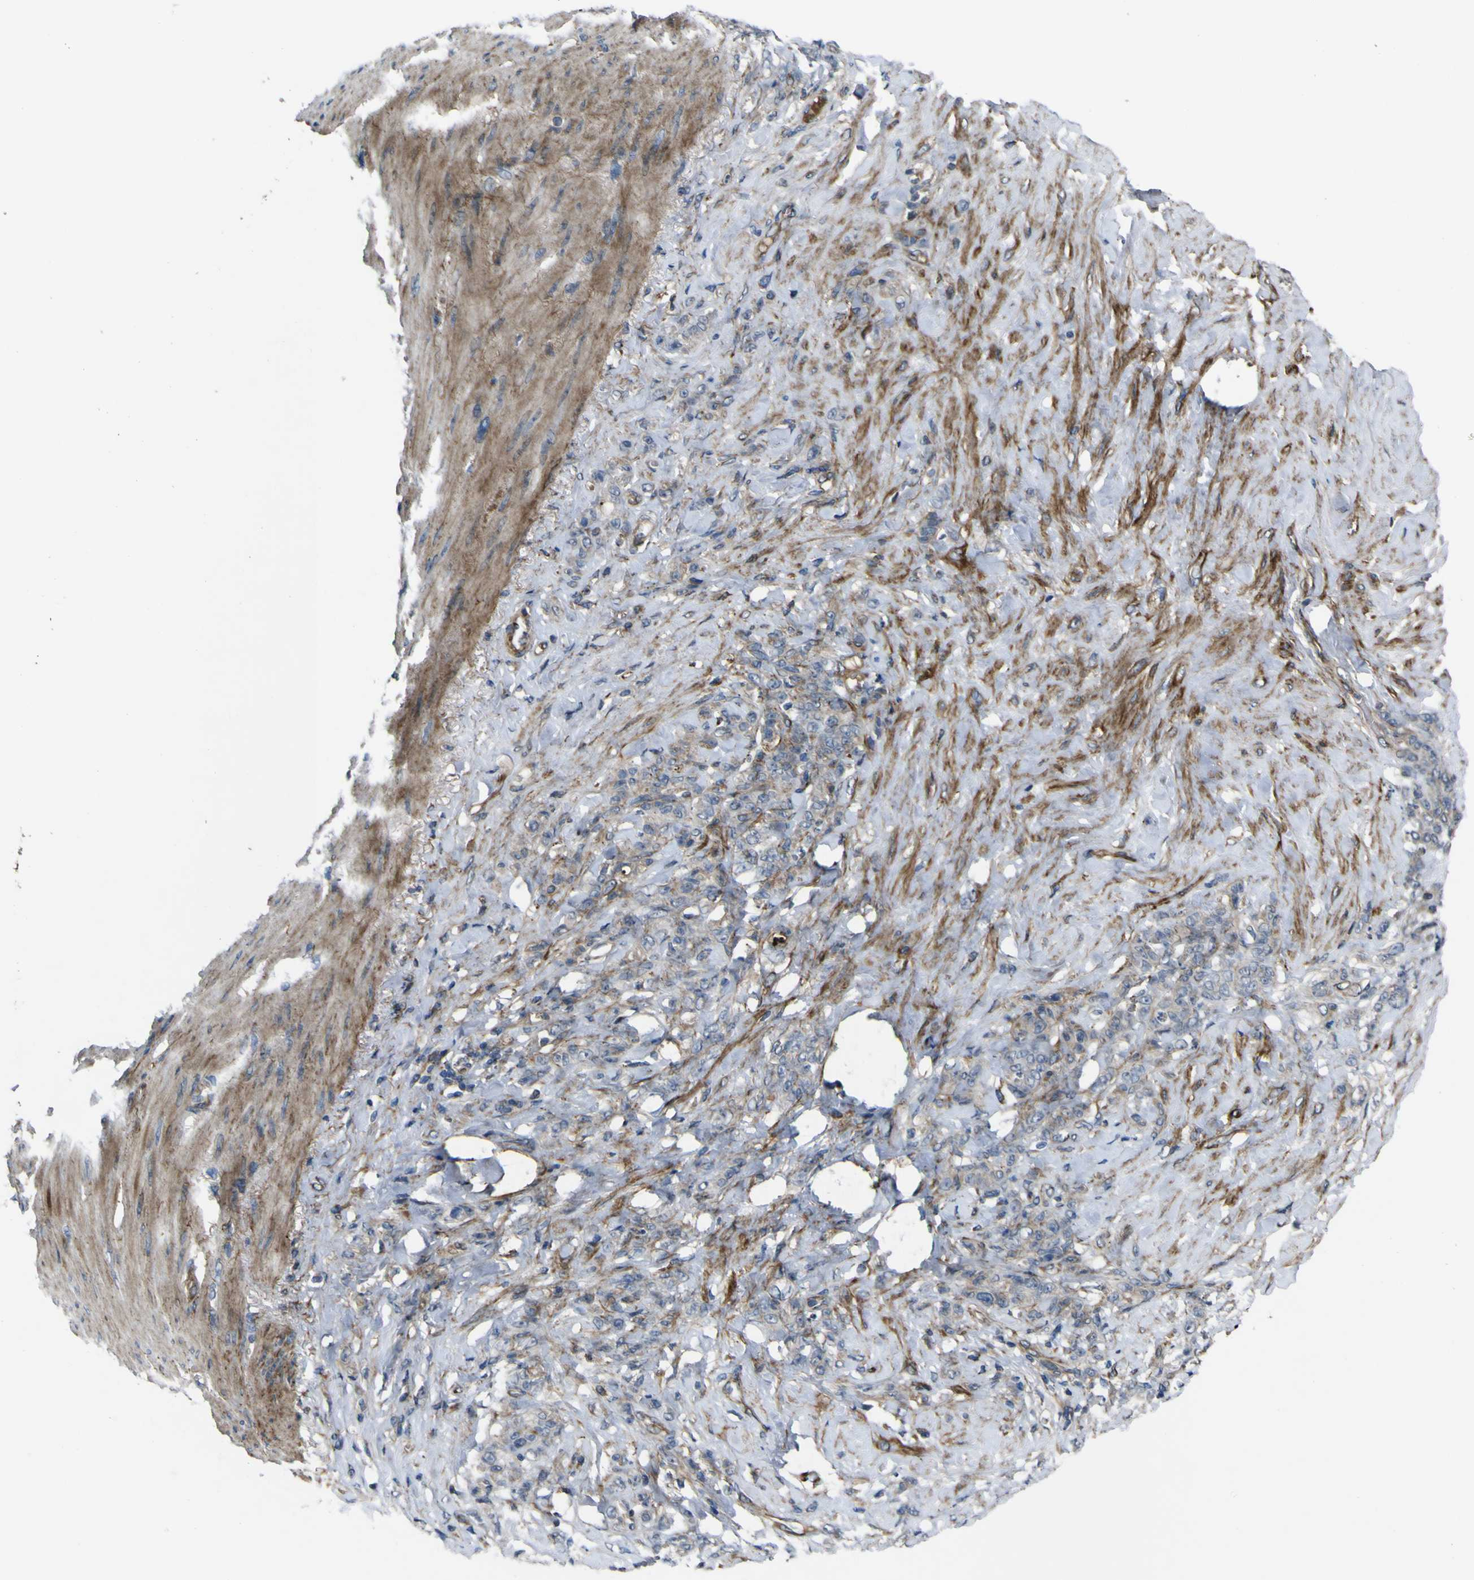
{"staining": {"intensity": "weak", "quantity": "<25%", "location": "cytoplasmic/membranous"}, "tissue": "stomach cancer", "cell_type": "Tumor cells", "image_type": "cancer", "snomed": [{"axis": "morphology", "description": "Adenocarcinoma, NOS"}, {"axis": "topography", "description": "Stomach"}], "caption": "The image shows no staining of tumor cells in stomach cancer (adenocarcinoma).", "gene": "GPLD1", "patient": {"sex": "male", "age": 82}}